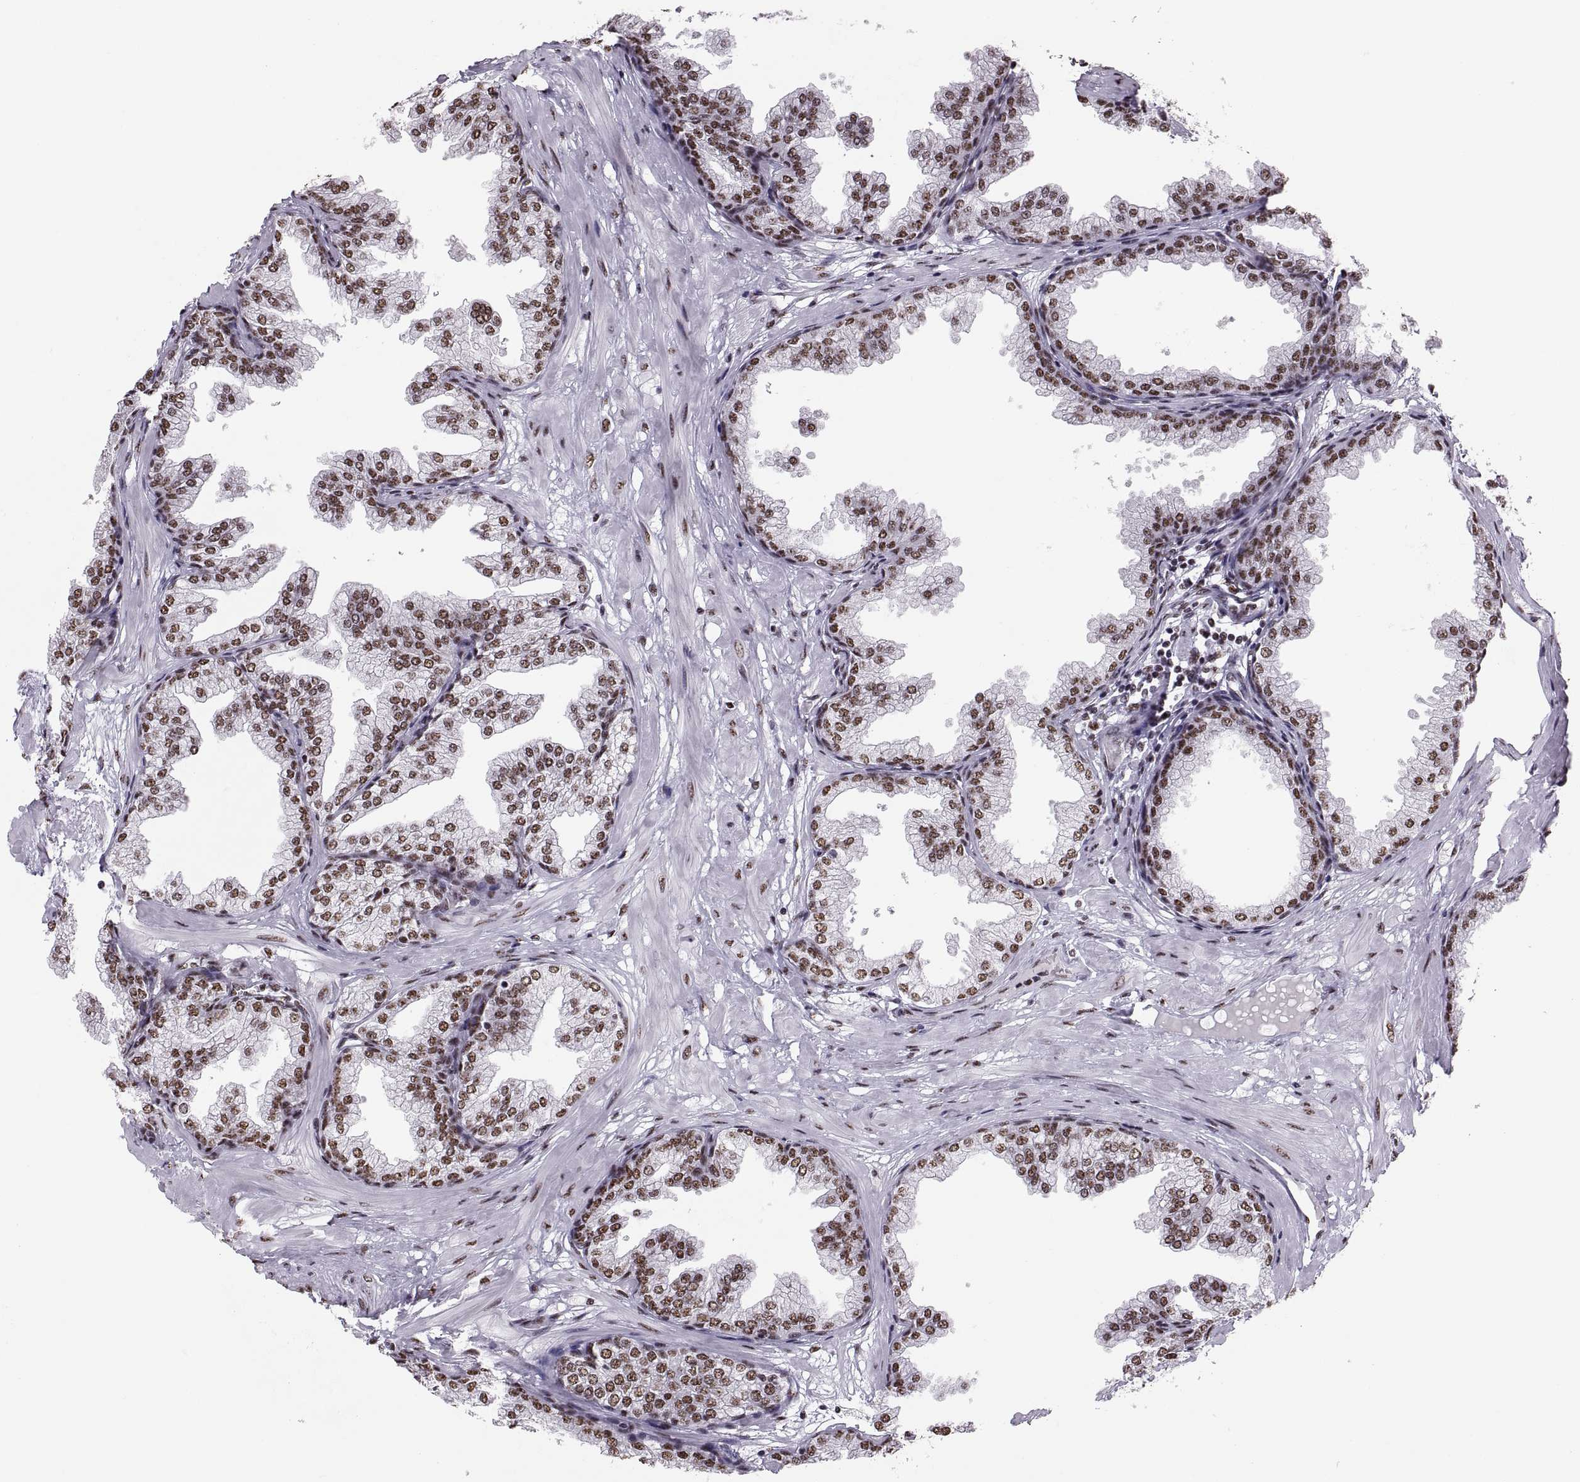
{"staining": {"intensity": "strong", "quantity": ">75%", "location": "nuclear"}, "tissue": "prostate", "cell_type": "Glandular cells", "image_type": "normal", "snomed": [{"axis": "morphology", "description": "Normal tissue, NOS"}, {"axis": "topography", "description": "Prostate"}], "caption": "Immunohistochemical staining of unremarkable human prostate displays strong nuclear protein expression in about >75% of glandular cells.", "gene": "SNAI1", "patient": {"sex": "male", "age": 37}}